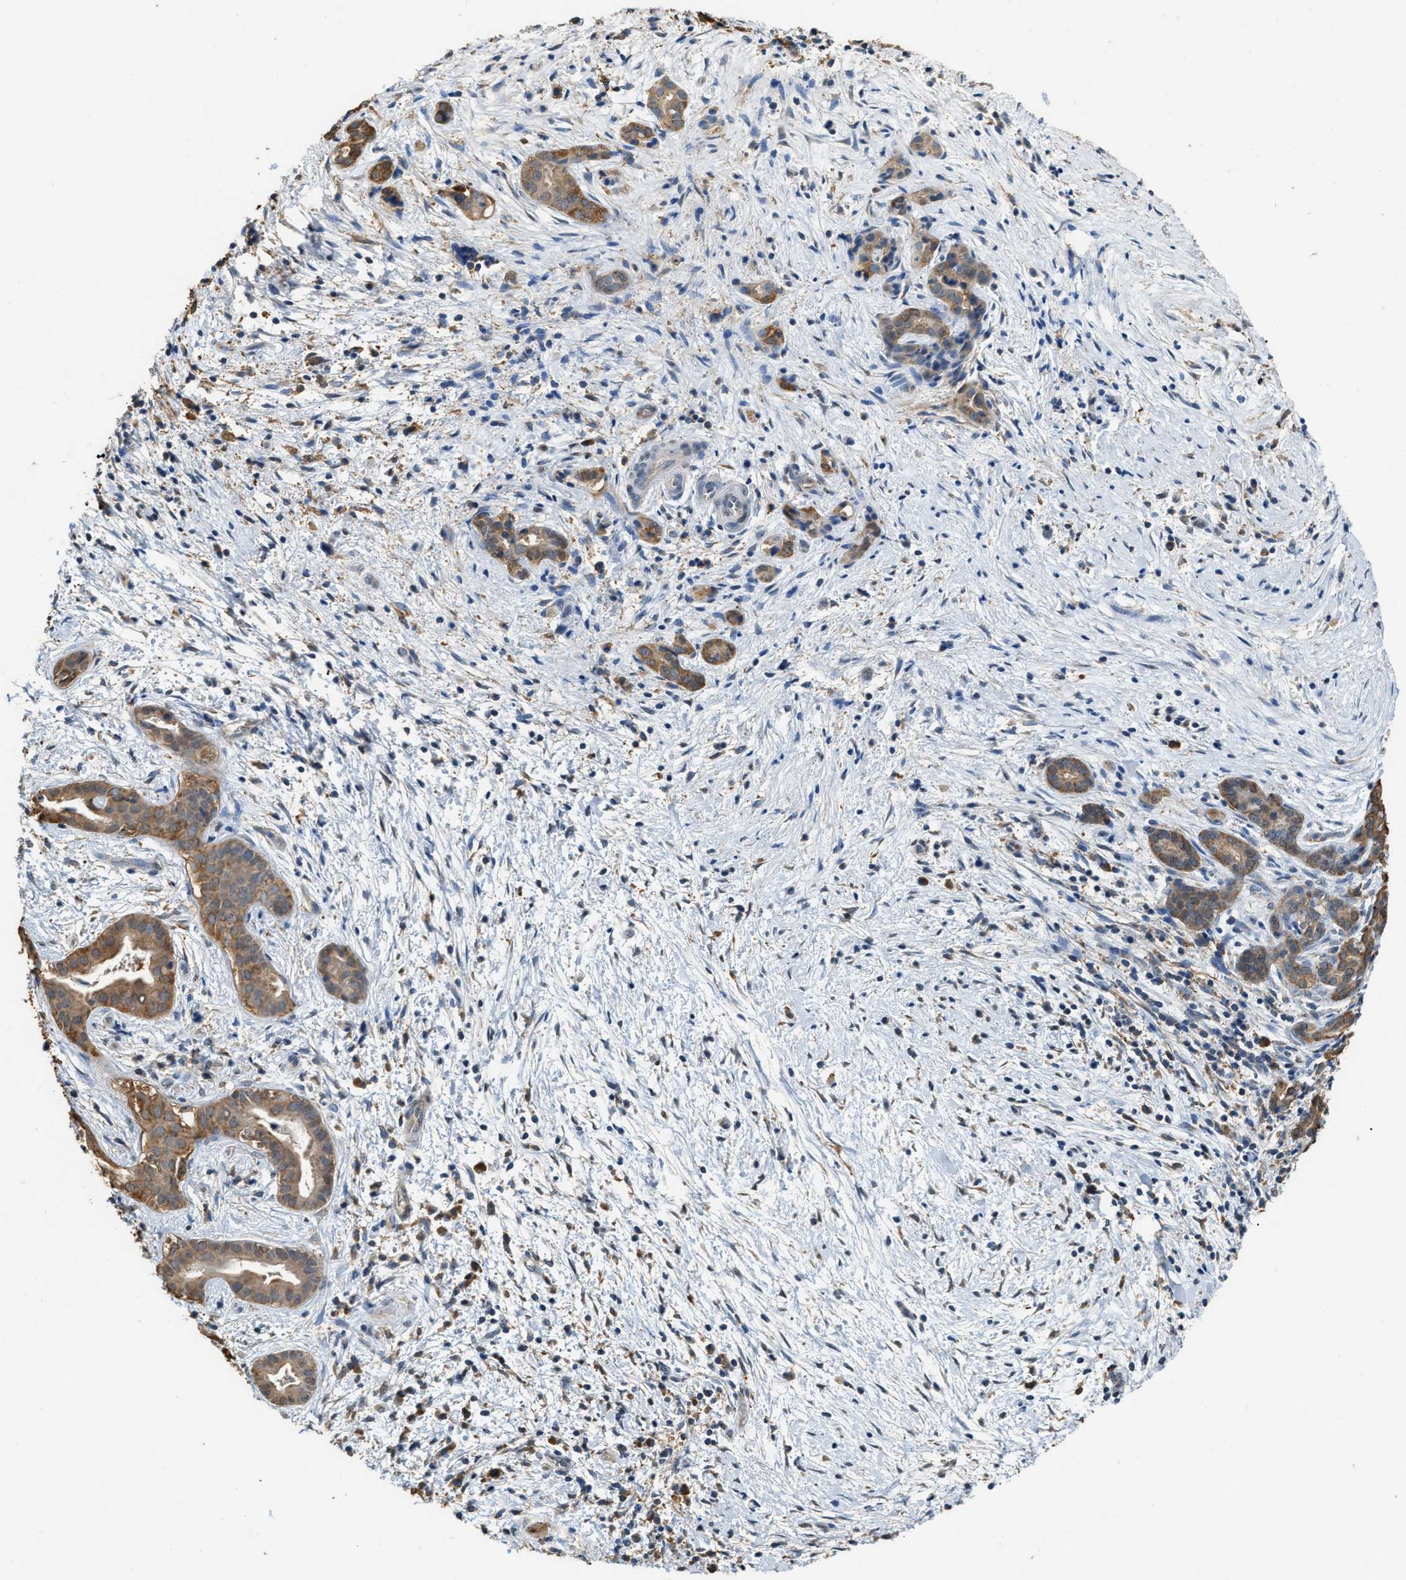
{"staining": {"intensity": "moderate", "quantity": ">75%", "location": "cytoplasmic/membranous"}, "tissue": "pancreatic cancer", "cell_type": "Tumor cells", "image_type": "cancer", "snomed": [{"axis": "morphology", "description": "Adenocarcinoma, NOS"}, {"axis": "topography", "description": "Pancreas"}], "caption": "Tumor cells demonstrate medium levels of moderate cytoplasmic/membranous staining in approximately >75% of cells in human pancreatic adenocarcinoma. The protein of interest is stained brown, and the nuclei are stained in blue (DAB (3,3'-diaminobenzidine) IHC with brightfield microscopy, high magnification).", "gene": "GCN1", "patient": {"sex": "female", "age": 70}}